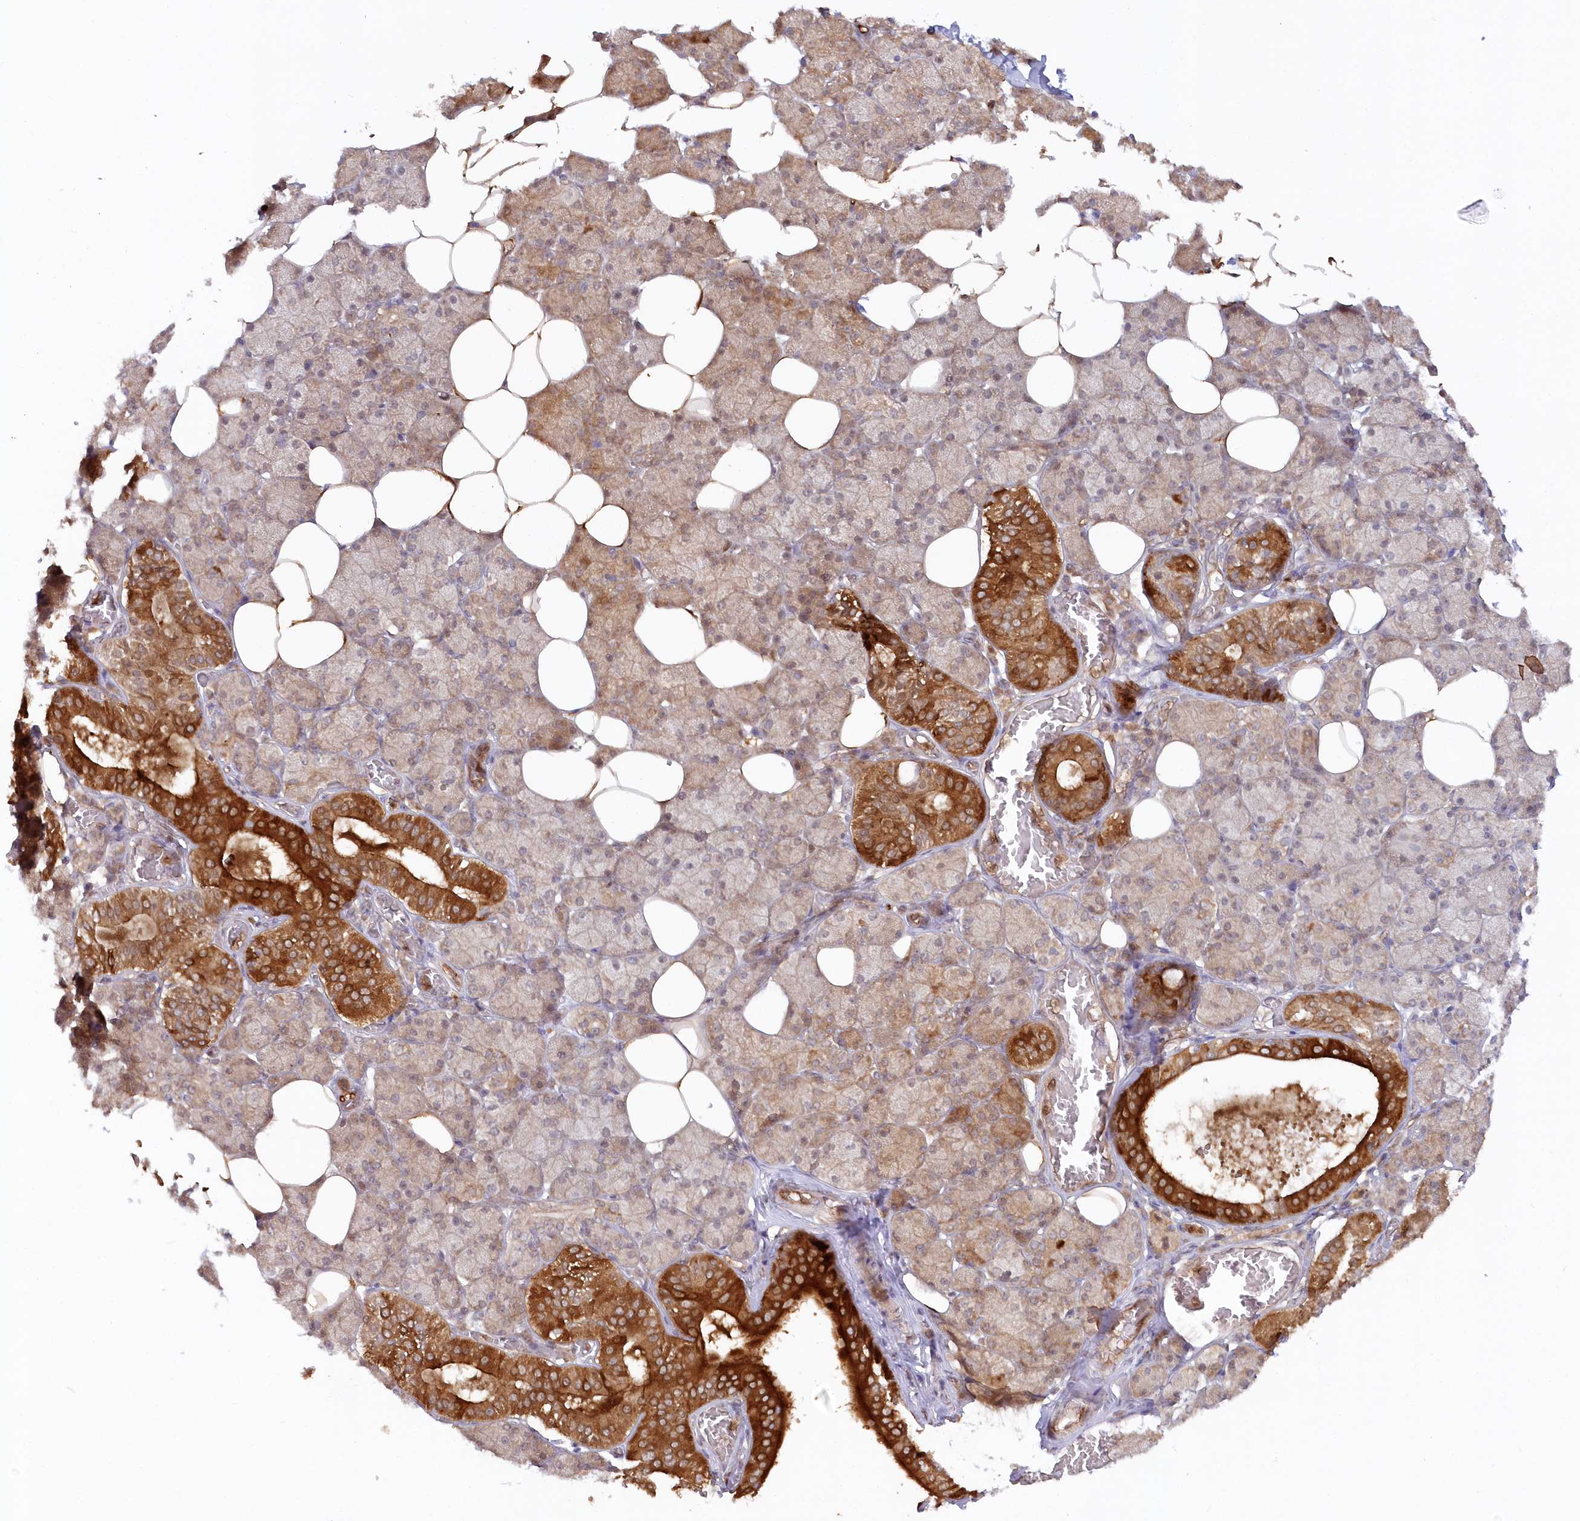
{"staining": {"intensity": "strong", "quantity": "25%-75%", "location": "cytoplasmic/membranous,nuclear"}, "tissue": "salivary gland", "cell_type": "Glandular cells", "image_type": "normal", "snomed": [{"axis": "morphology", "description": "Normal tissue, NOS"}, {"axis": "topography", "description": "Salivary gland"}], "caption": "The immunohistochemical stain highlights strong cytoplasmic/membranous,nuclear expression in glandular cells of normal salivary gland. The protein of interest is stained brown, and the nuclei are stained in blue (DAB IHC with brightfield microscopy, high magnification).", "gene": "GBE1", "patient": {"sex": "female", "age": 33}}